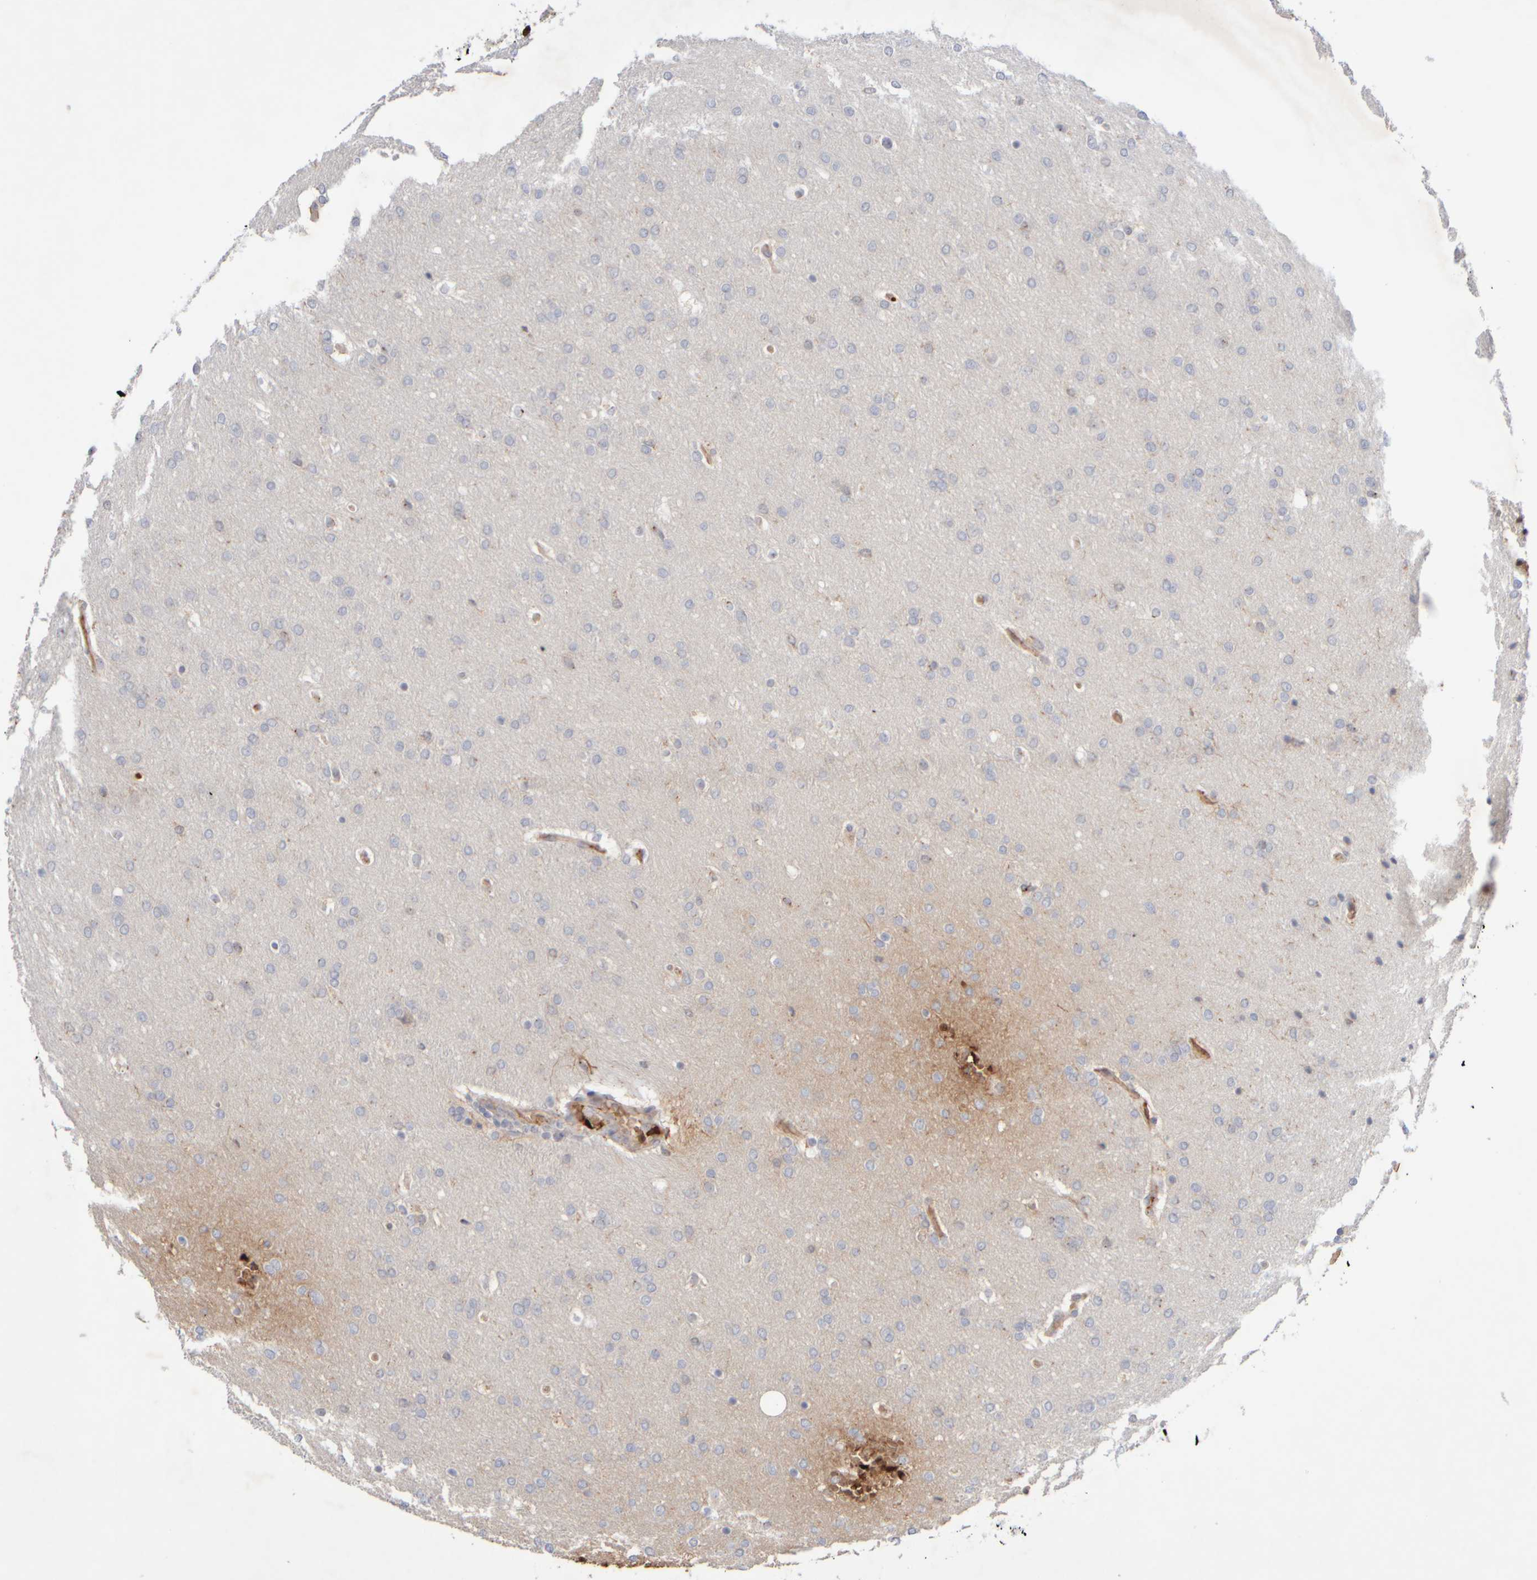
{"staining": {"intensity": "negative", "quantity": "none", "location": "none"}, "tissue": "glioma", "cell_type": "Tumor cells", "image_type": "cancer", "snomed": [{"axis": "morphology", "description": "Glioma, malignant, Low grade"}, {"axis": "topography", "description": "Brain"}], "caption": "The IHC image has no significant positivity in tumor cells of low-grade glioma (malignant) tissue.", "gene": "MST1", "patient": {"sex": "female", "age": 37}}